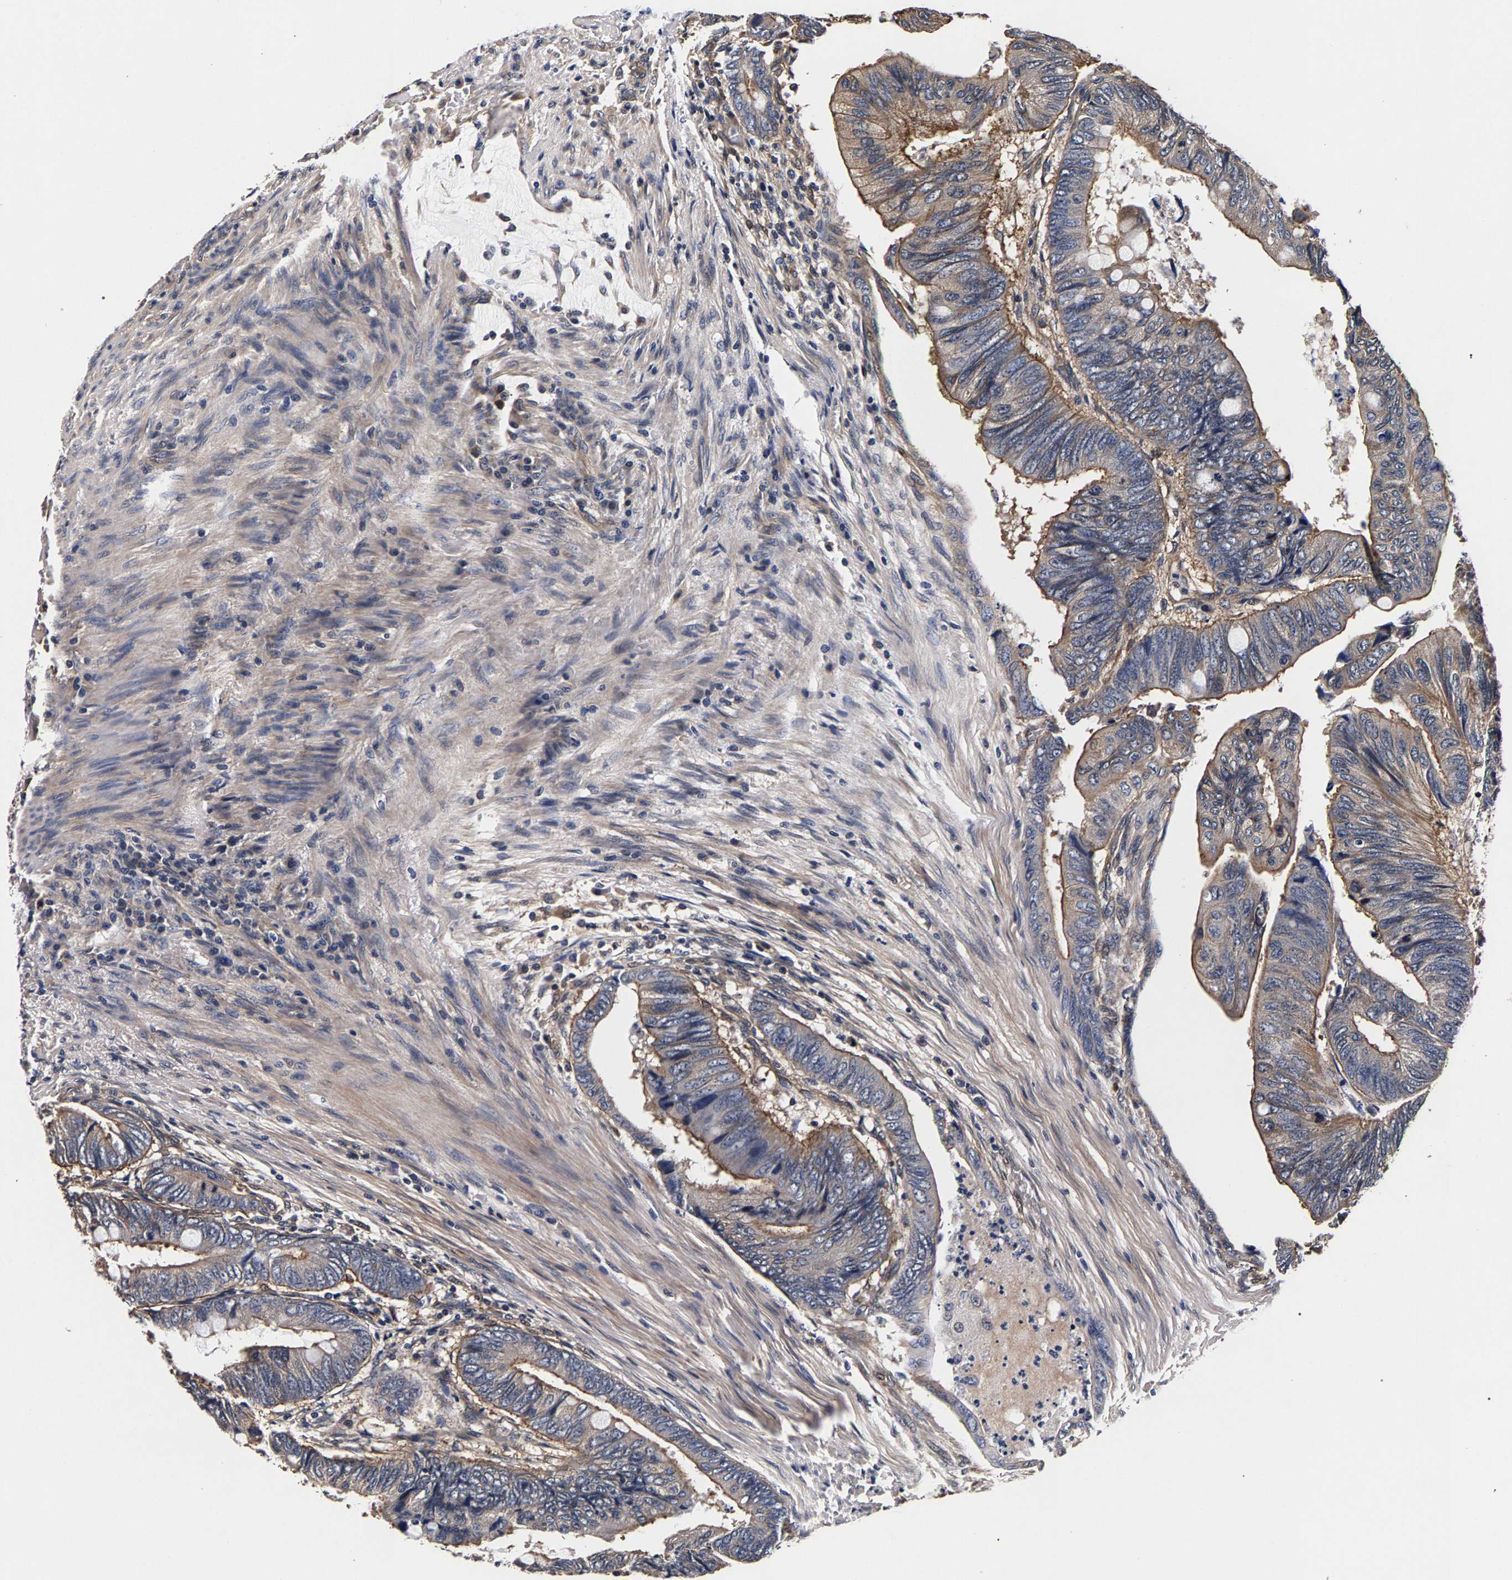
{"staining": {"intensity": "moderate", "quantity": "25%-75%", "location": "cytoplasmic/membranous"}, "tissue": "colorectal cancer", "cell_type": "Tumor cells", "image_type": "cancer", "snomed": [{"axis": "morphology", "description": "Normal tissue, NOS"}, {"axis": "morphology", "description": "Adenocarcinoma, NOS"}, {"axis": "topography", "description": "Rectum"}, {"axis": "topography", "description": "Peripheral nerve tissue"}], "caption": "An immunohistochemistry micrograph of neoplastic tissue is shown. Protein staining in brown labels moderate cytoplasmic/membranous positivity in adenocarcinoma (colorectal) within tumor cells.", "gene": "MARCHF7", "patient": {"sex": "male", "age": 92}}